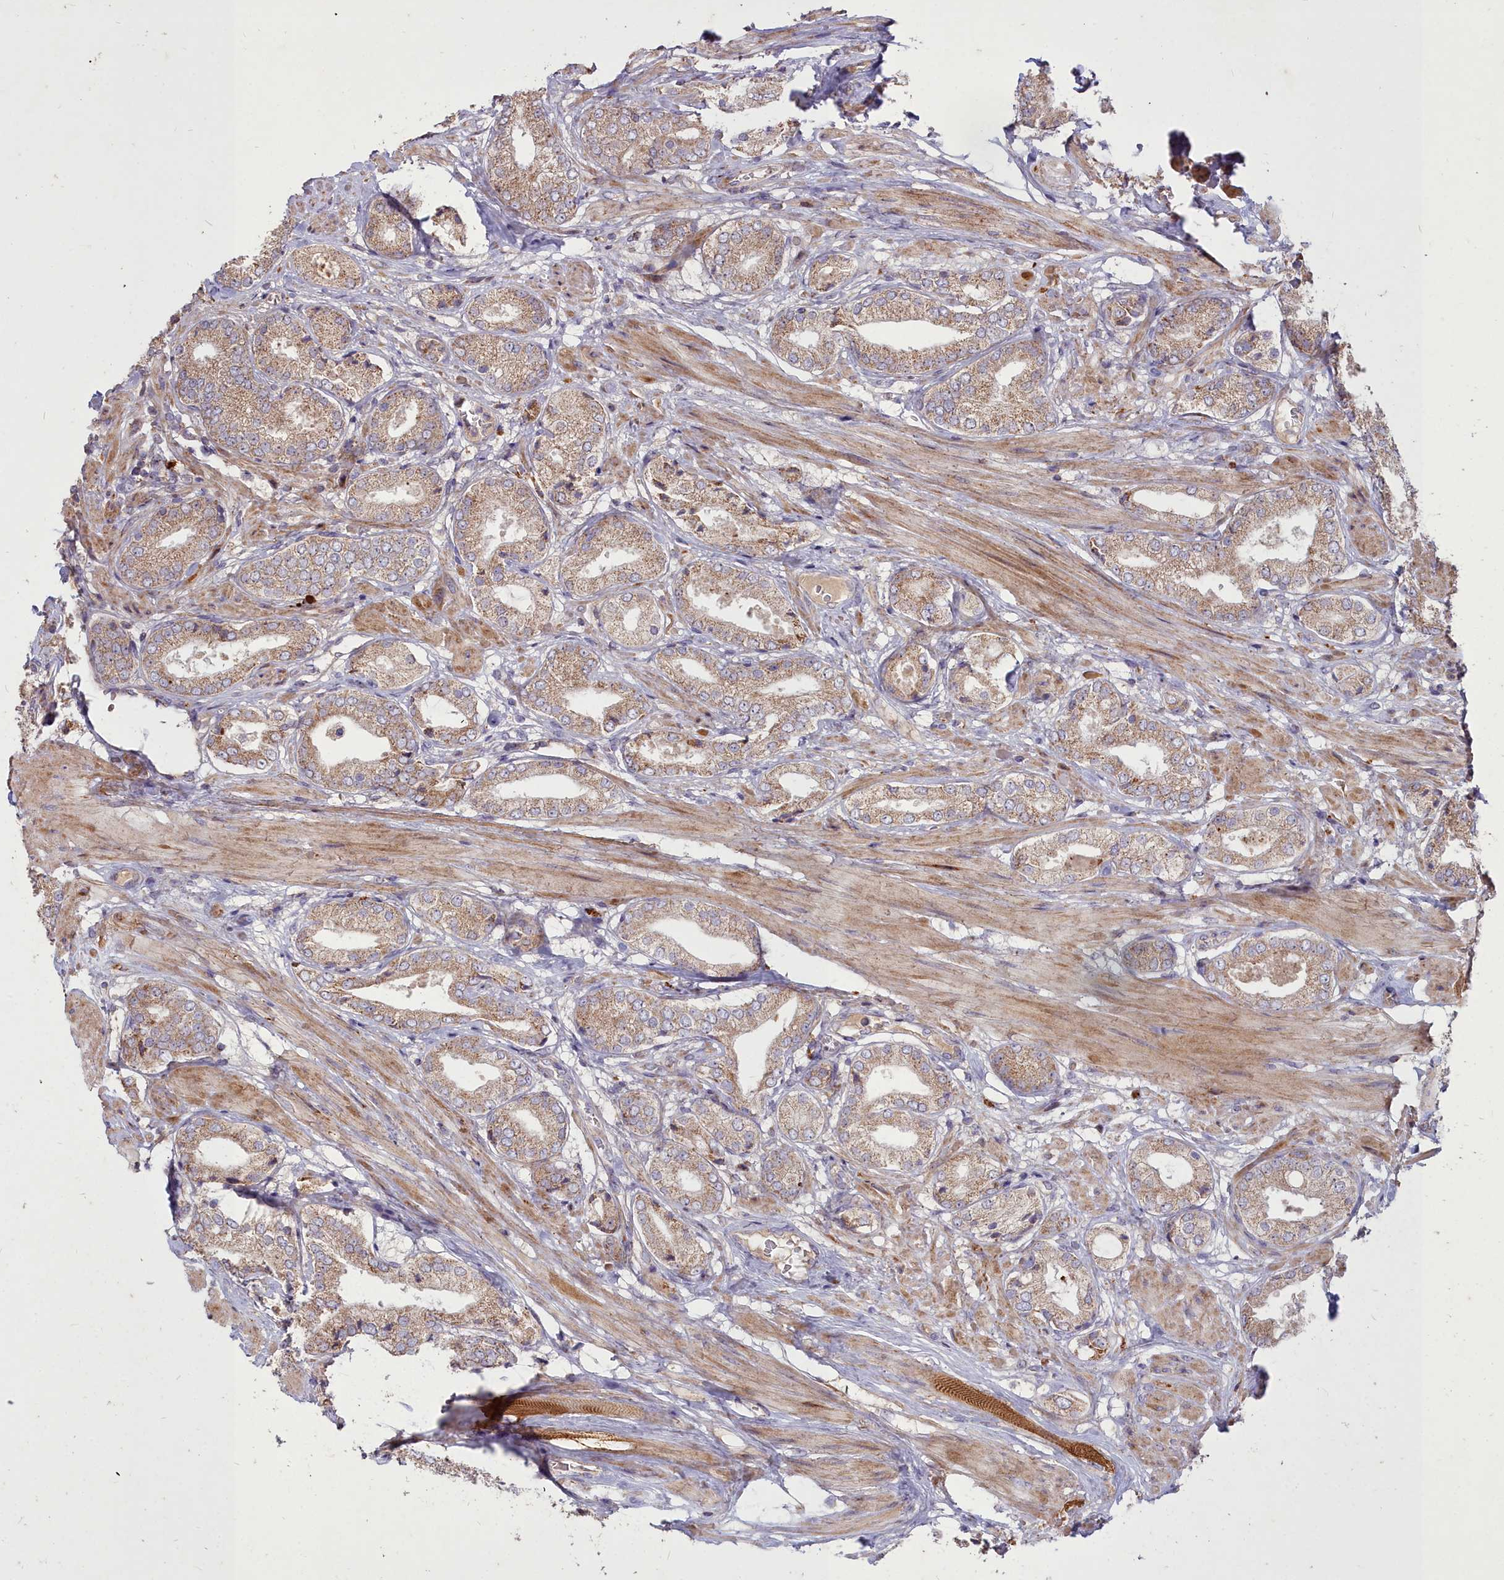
{"staining": {"intensity": "moderate", "quantity": ">75%", "location": "cytoplasmic/membranous"}, "tissue": "prostate cancer", "cell_type": "Tumor cells", "image_type": "cancer", "snomed": [{"axis": "morphology", "description": "Adenocarcinoma, High grade"}, {"axis": "topography", "description": "Prostate and seminal vesicle, NOS"}], "caption": "Prostate high-grade adenocarcinoma was stained to show a protein in brown. There is medium levels of moderate cytoplasmic/membranous staining in approximately >75% of tumor cells. The staining is performed using DAB (3,3'-diaminobenzidine) brown chromogen to label protein expression. The nuclei are counter-stained blue using hematoxylin.", "gene": "COX11", "patient": {"sex": "male", "age": 64}}